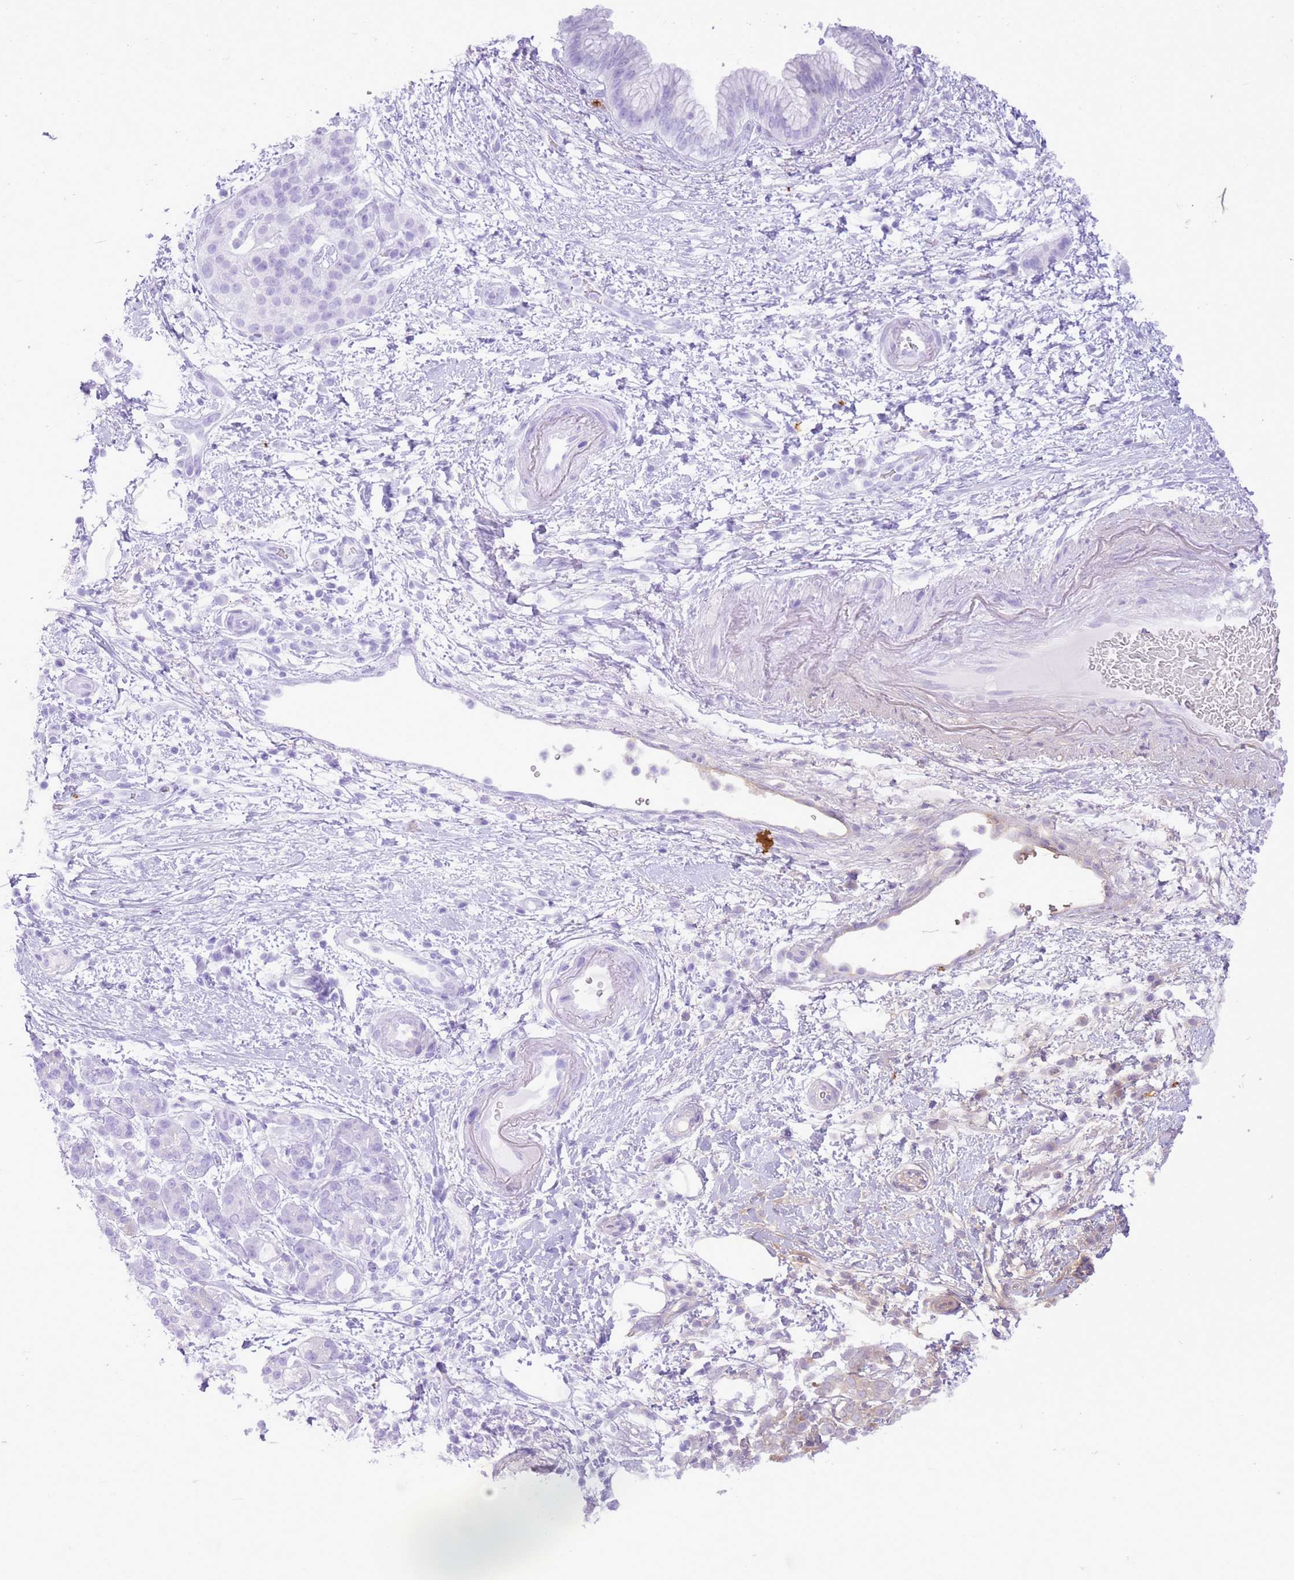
{"staining": {"intensity": "negative", "quantity": "none", "location": "none"}, "tissue": "pancreatic cancer", "cell_type": "Tumor cells", "image_type": "cancer", "snomed": [{"axis": "morphology", "description": "Adenocarcinoma, NOS"}, {"axis": "topography", "description": "Pancreas"}], "caption": "A photomicrograph of pancreatic adenocarcinoma stained for a protein displays no brown staining in tumor cells.", "gene": "GMNN", "patient": {"sex": "female", "age": 73}}